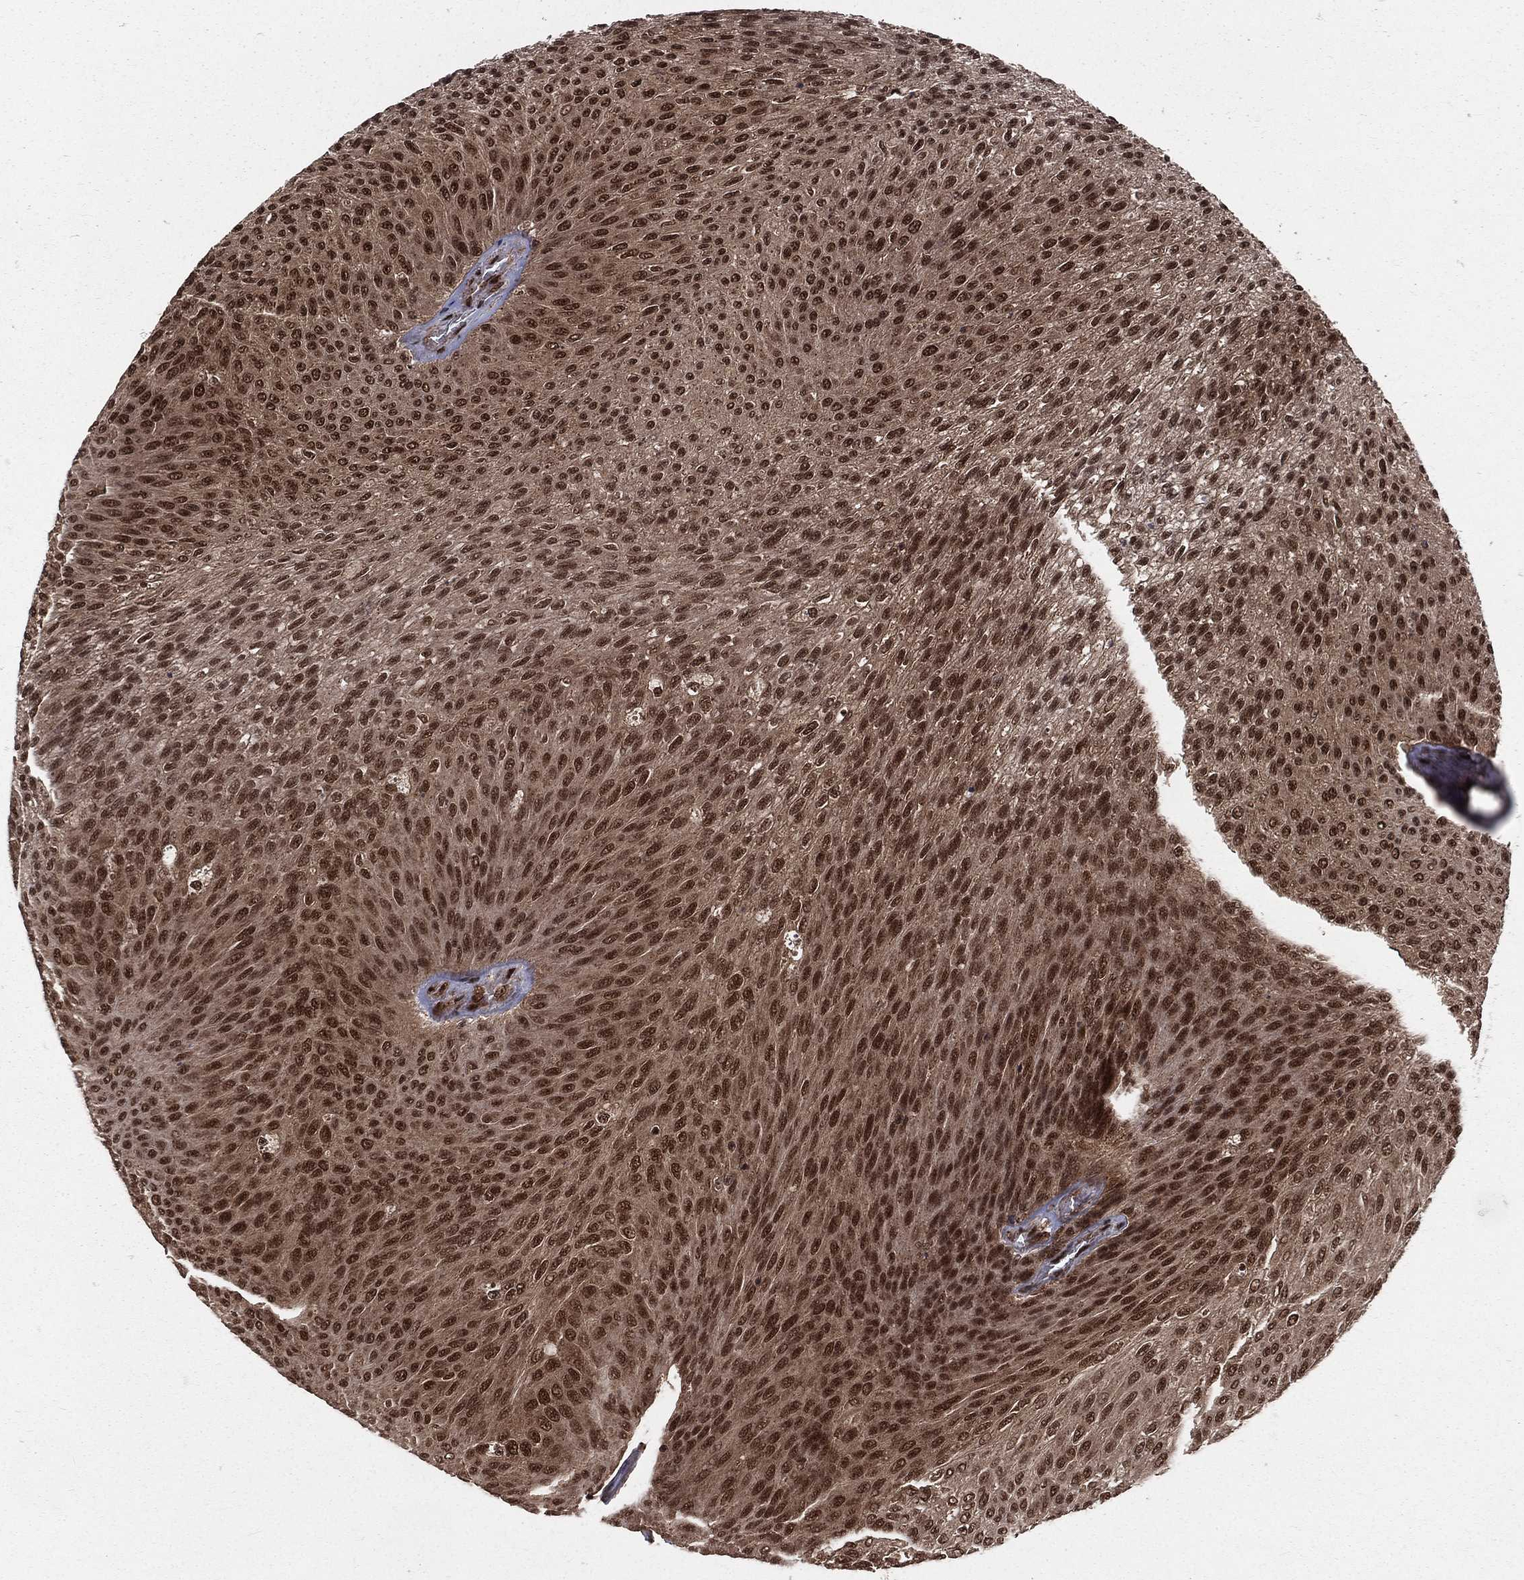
{"staining": {"intensity": "strong", "quantity": ">75%", "location": "nuclear"}, "tissue": "urothelial cancer", "cell_type": "Tumor cells", "image_type": "cancer", "snomed": [{"axis": "morphology", "description": "Urothelial carcinoma, Low grade"}, {"axis": "topography", "description": "Ureter, NOS"}, {"axis": "topography", "description": "Urinary bladder"}], "caption": "Urothelial cancer stained with a brown dye displays strong nuclear positive expression in approximately >75% of tumor cells.", "gene": "COPS4", "patient": {"sex": "male", "age": 78}}